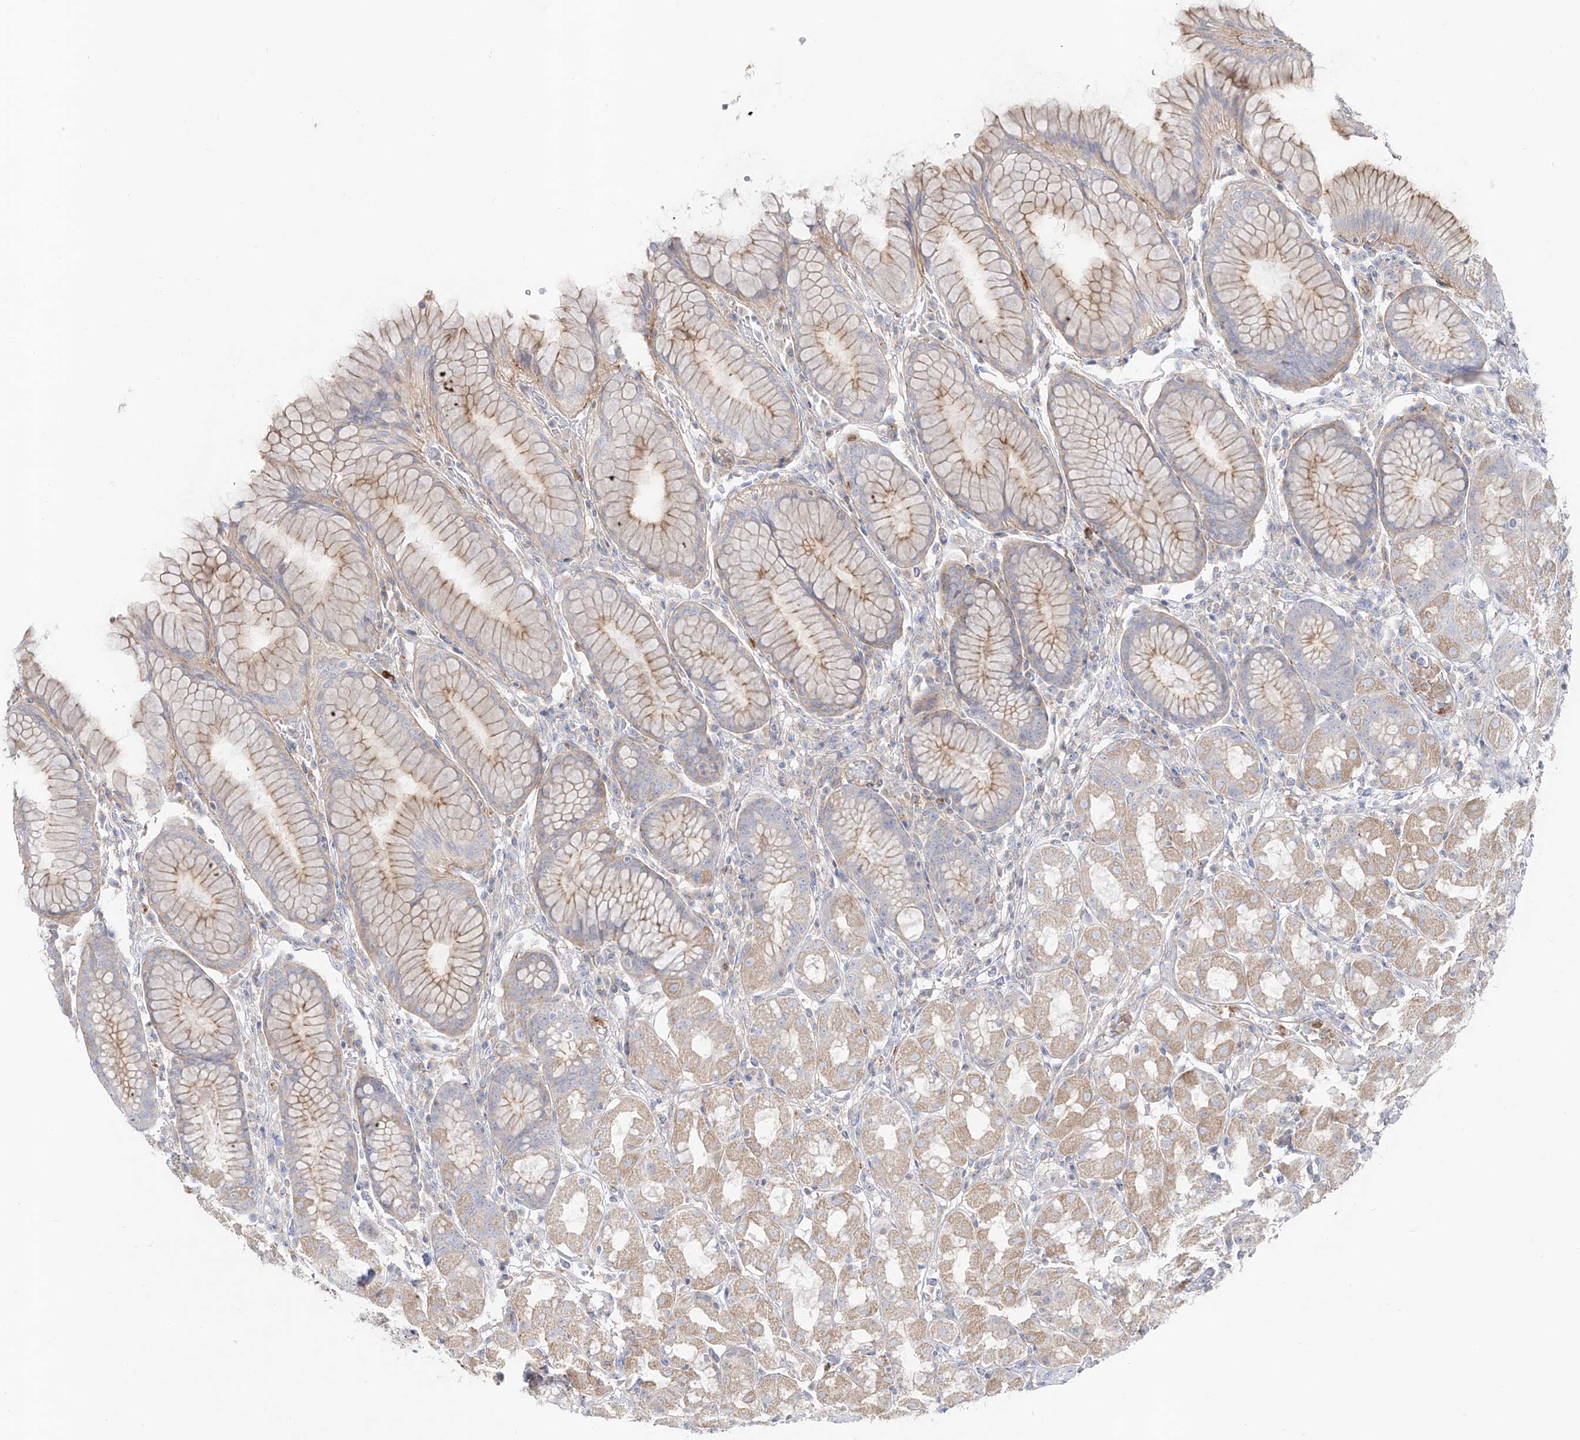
{"staining": {"intensity": "moderate", "quantity": "25%-75%", "location": "cytoplasmic/membranous"}, "tissue": "stomach", "cell_type": "Glandular cells", "image_type": "normal", "snomed": [{"axis": "morphology", "description": "Normal tissue, NOS"}, {"axis": "topography", "description": "Stomach, lower"}], "caption": "The histopathology image demonstrates a brown stain indicating the presence of a protein in the cytoplasmic/membranous of glandular cells in stomach.", "gene": "RBFOX3", "patient": {"sex": "female", "age": 56}}